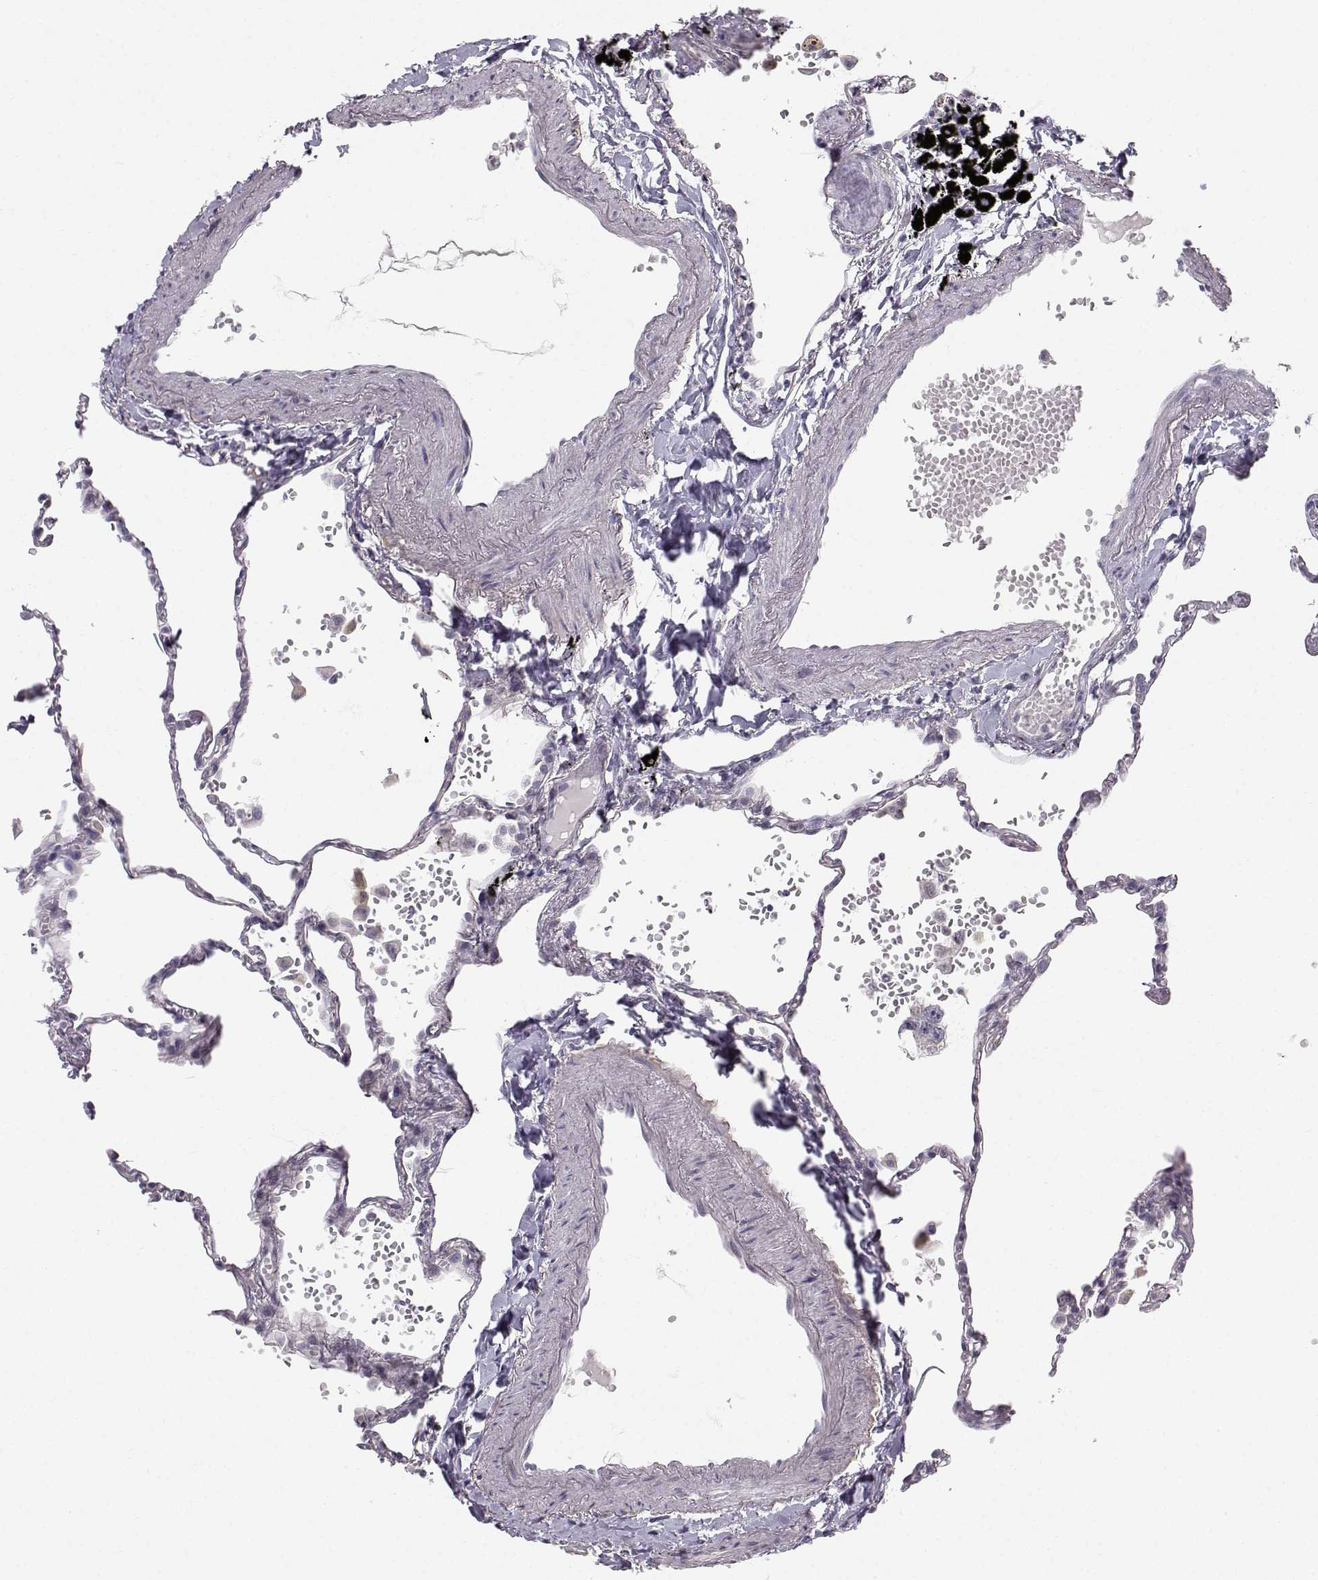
{"staining": {"intensity": "negative", "quantity": "none", "location": "none"}, "tissue": "lung", "cell_type": "Alveolar cells", "image_type": "normal", "snomed": [{"axis": "morphology", "description": "Normal tissue, NOS"}, {"axis": "topography", "description": "Lung"}], "caption": "An IHC photomicrograph of unremarkable lung is shown. There is no staining in alveolar cells of lung. (DAB IHC visualized using brightfield microscopy, high magnification).", "gene": "ZNF185", "patient": {"sex": "male", "age": 78}}